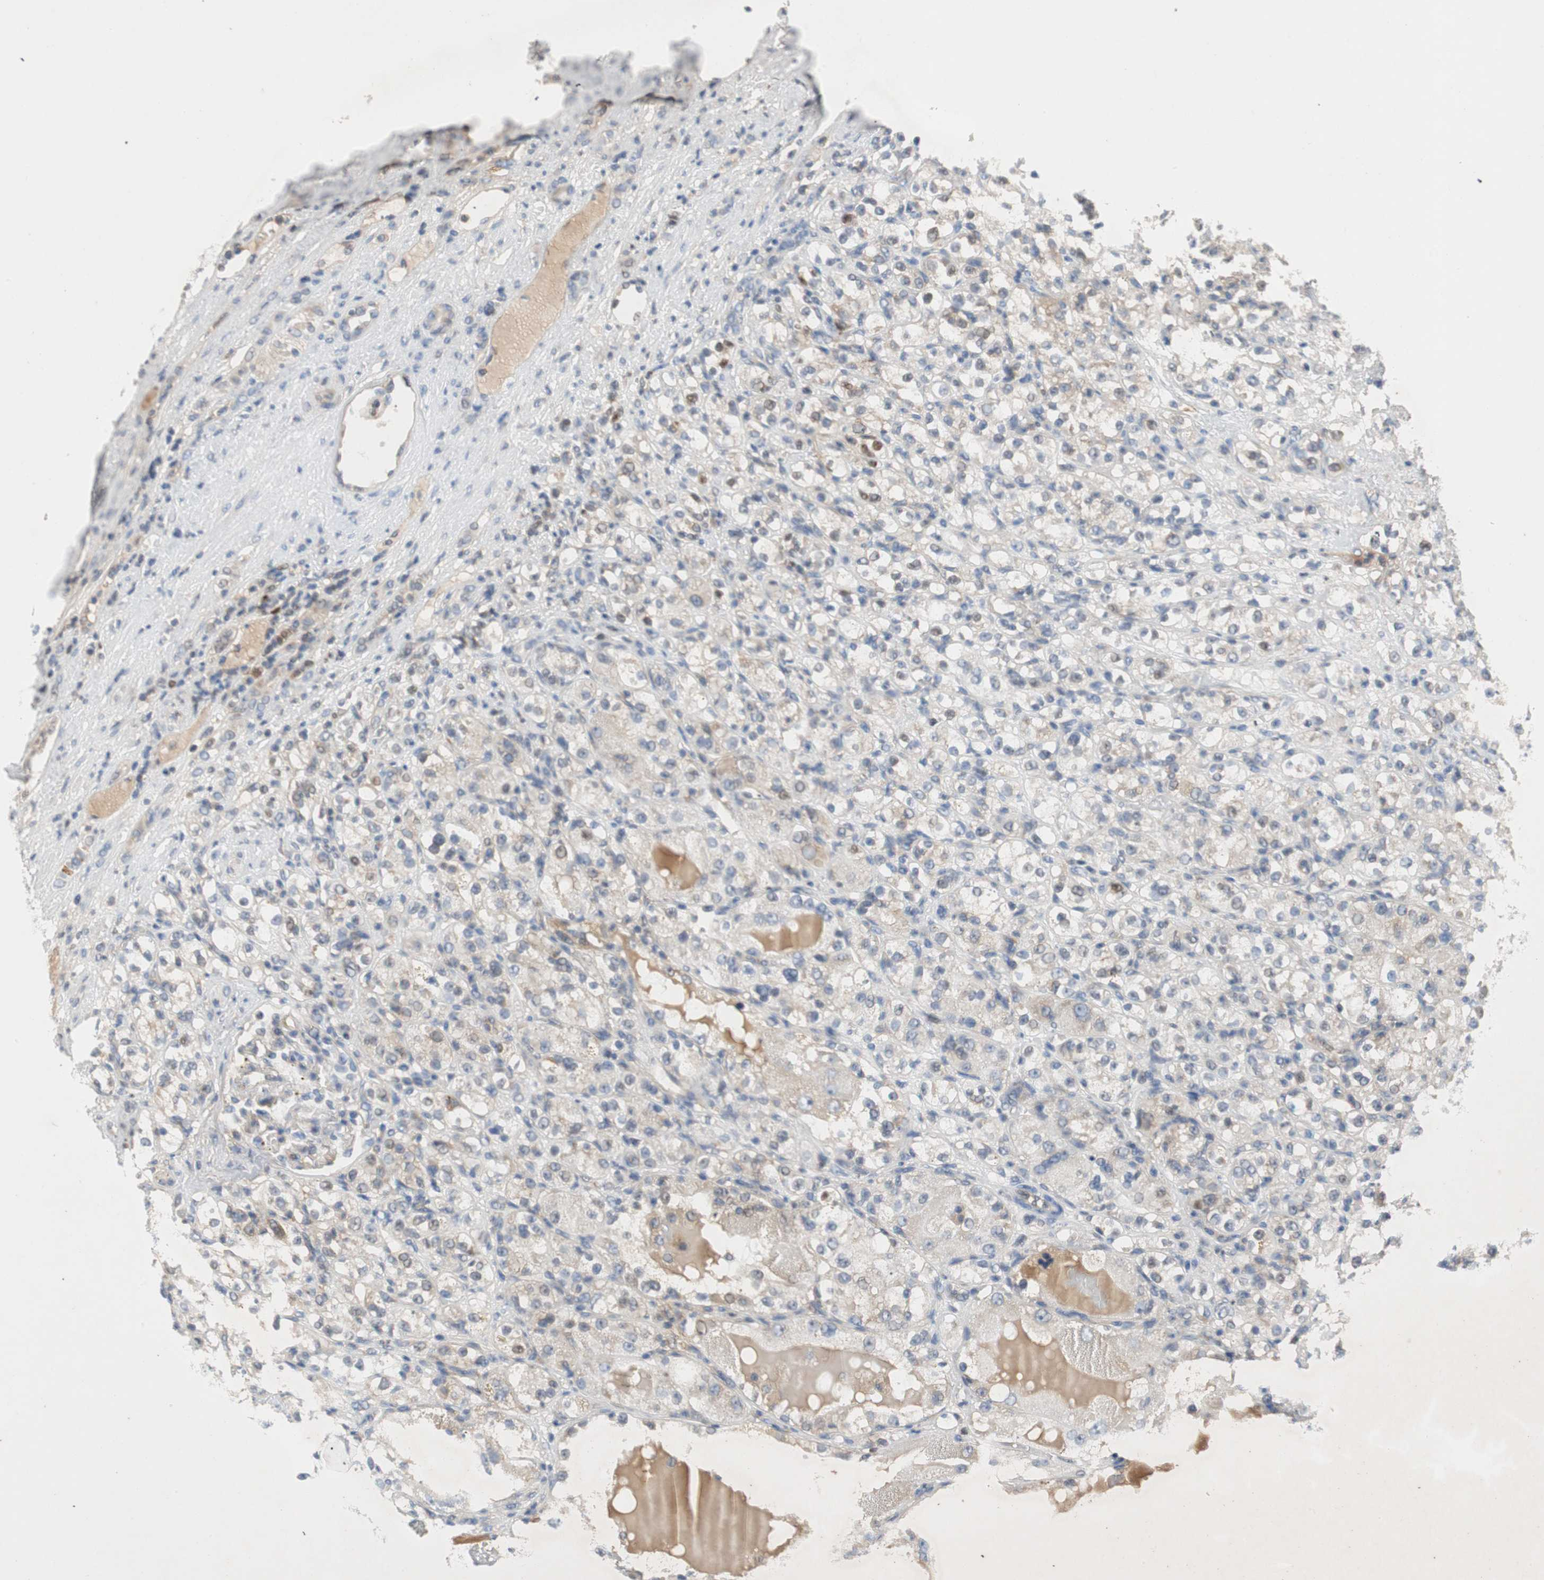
{"staining": {"intensity": "negative", "quantity": "none", "location": "none"}, "tissue": "renal cancer", "cell_type": "Tumor cells", "image_type": "cancer", "snomed": [{"axis": "morphology", "description": "Normal tissue, NOS"}, {"axis": "morphology", "description": "Adenocarcinoma, NOS"}, {"axis": "topography", "description": "Kidney"}], "caption": "This micrograph is of renal cancer stained with IHC to label a protein in brown with the nuclei are counter-stained blue. There is no expression in tumor cells.", "gene": "RELB", "patient": {"sex": "male", "age": 61}}